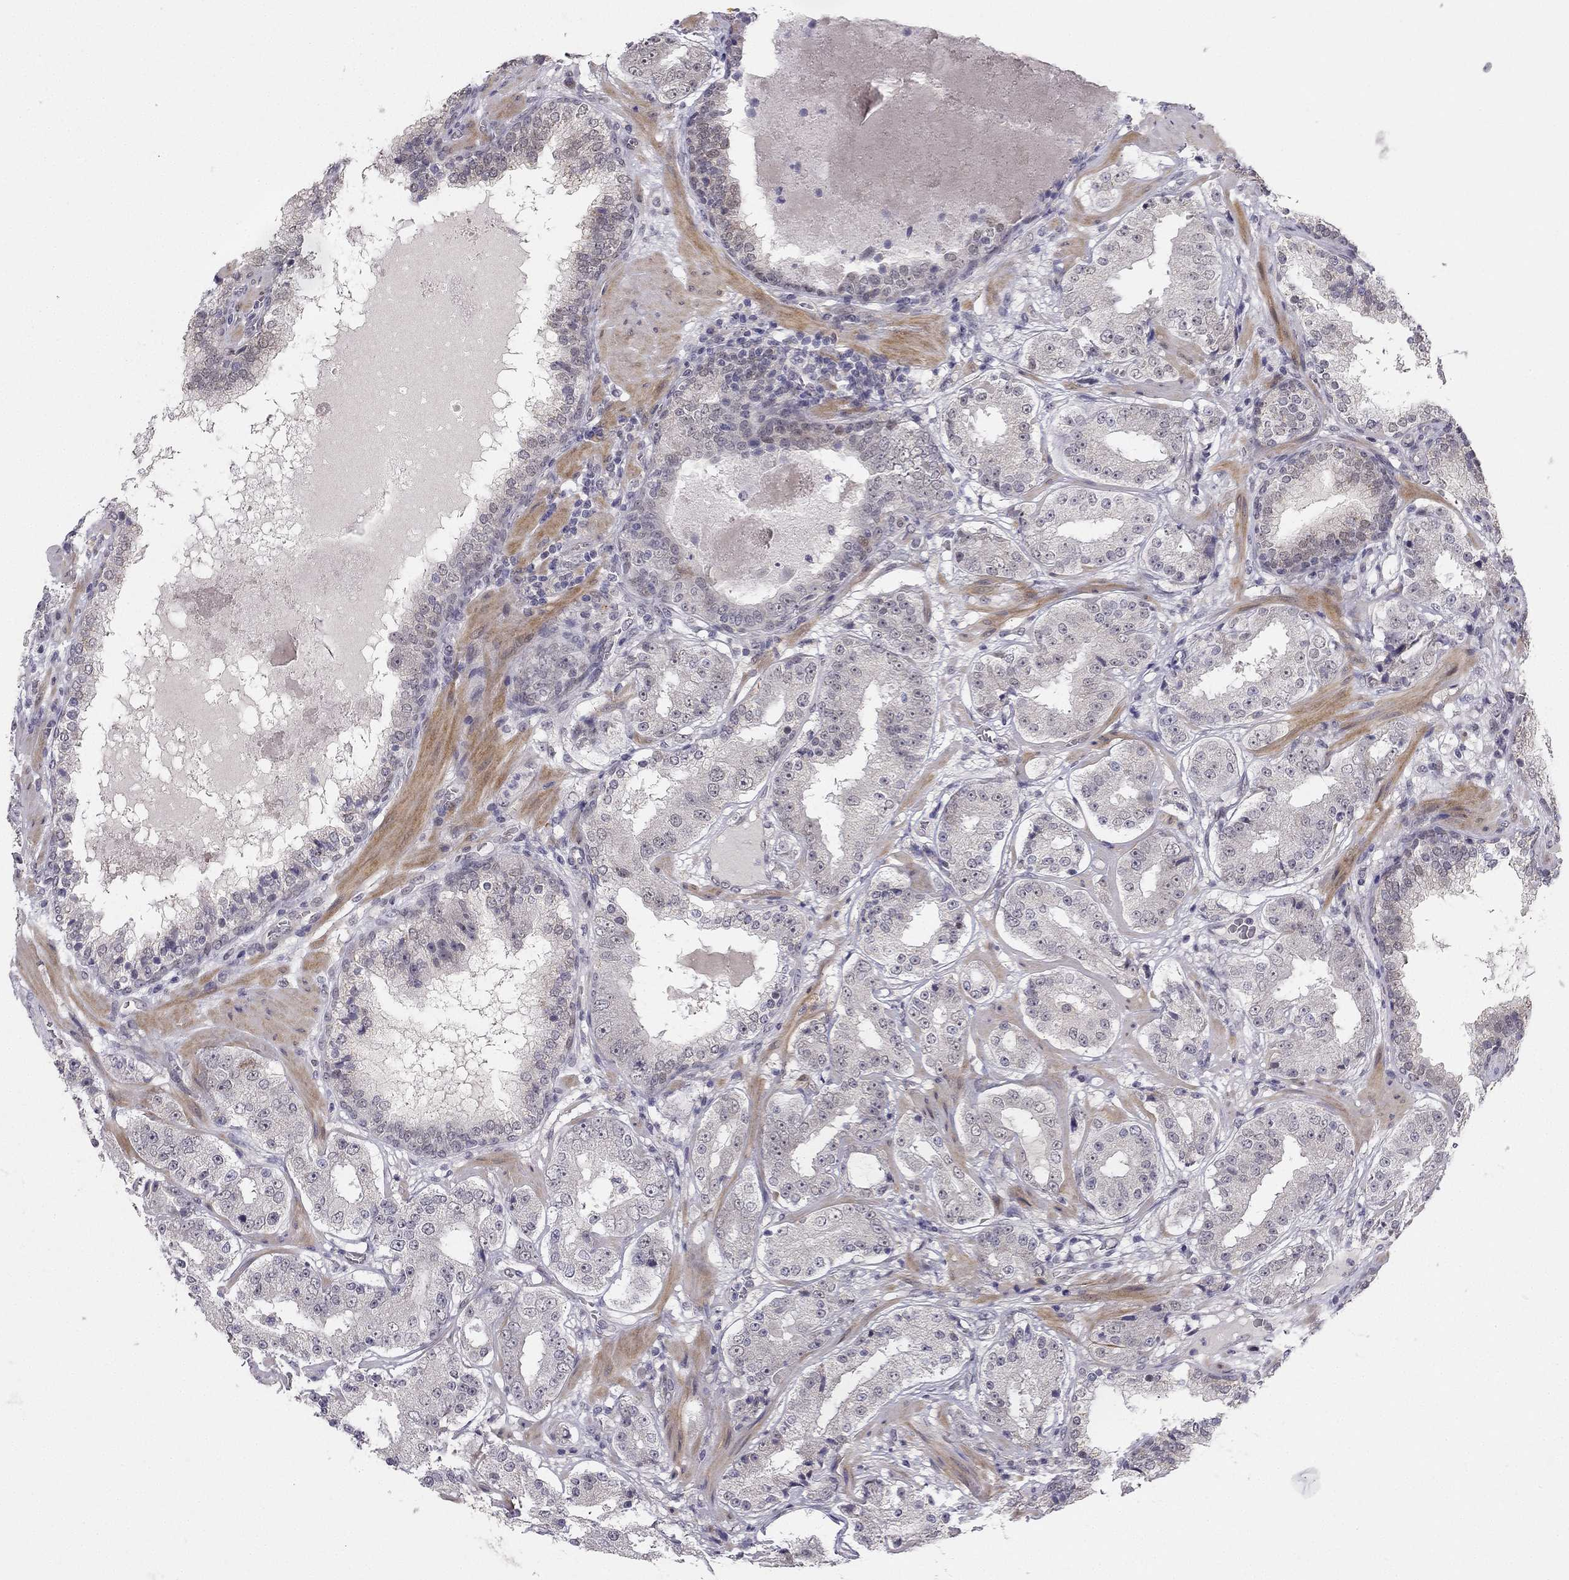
{"staining": {"intensity": "negative", "quantity": "none", "location": "none"}, "tissue": "prostate cancer", "cell_type": "Tumor cells", "image_type": "cancer", "snomed": [{"axis": "morphology", "description": "Adenocarcinoma, Low grade"}, {"axis": "topography", "description": "Prostate"}], "caption": "Tumor cells show no significant protein positivity in prostate cancer (low-grade adenocarcinoma). (DAB (3,3'-diaminobenzidine) IHC visualized using brightfield microscopy, high magnification).", "gene": "CHST8", "patient": {"sex": "male", "age": 60}}